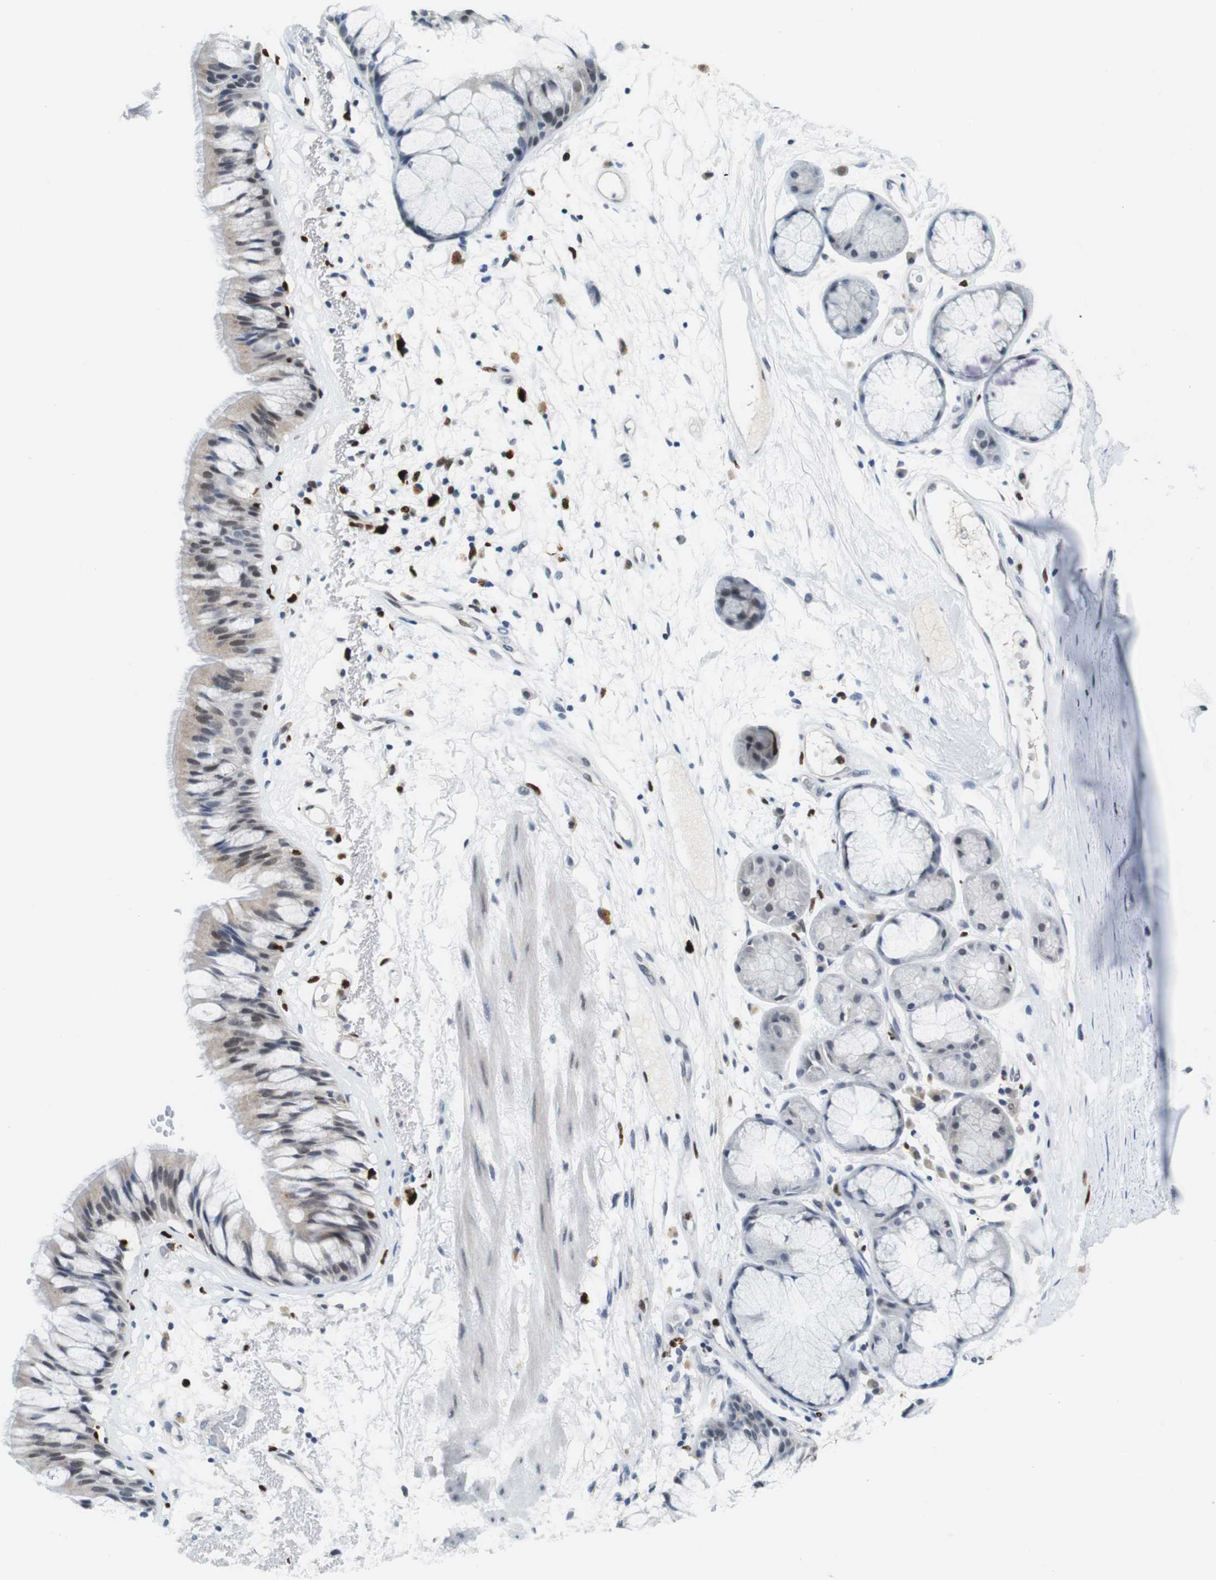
{"staining": {"intensity": "moderate", "quantity": "<25%", "location": "cytoplasmic/membranous,nuclear"}, "tissue": "bronchus", "cell_type": "Respiratory epithelial cells", "image_type": "normal", "snomed": [{"axis": "morphology", "description": "Normal tissue, NOS"}, {"axis": "topography", "description": "Bronchus"}], "caption": "The image exhibits immunohistochemical staining of normal bronchus. There is moderate cytoplasmic/membranous,nuclear expression is appreciated in approximately <25% of respiratory epithelial cells.", "gene": "IRF8", "patient": {"sex": "male", "age": 66}}